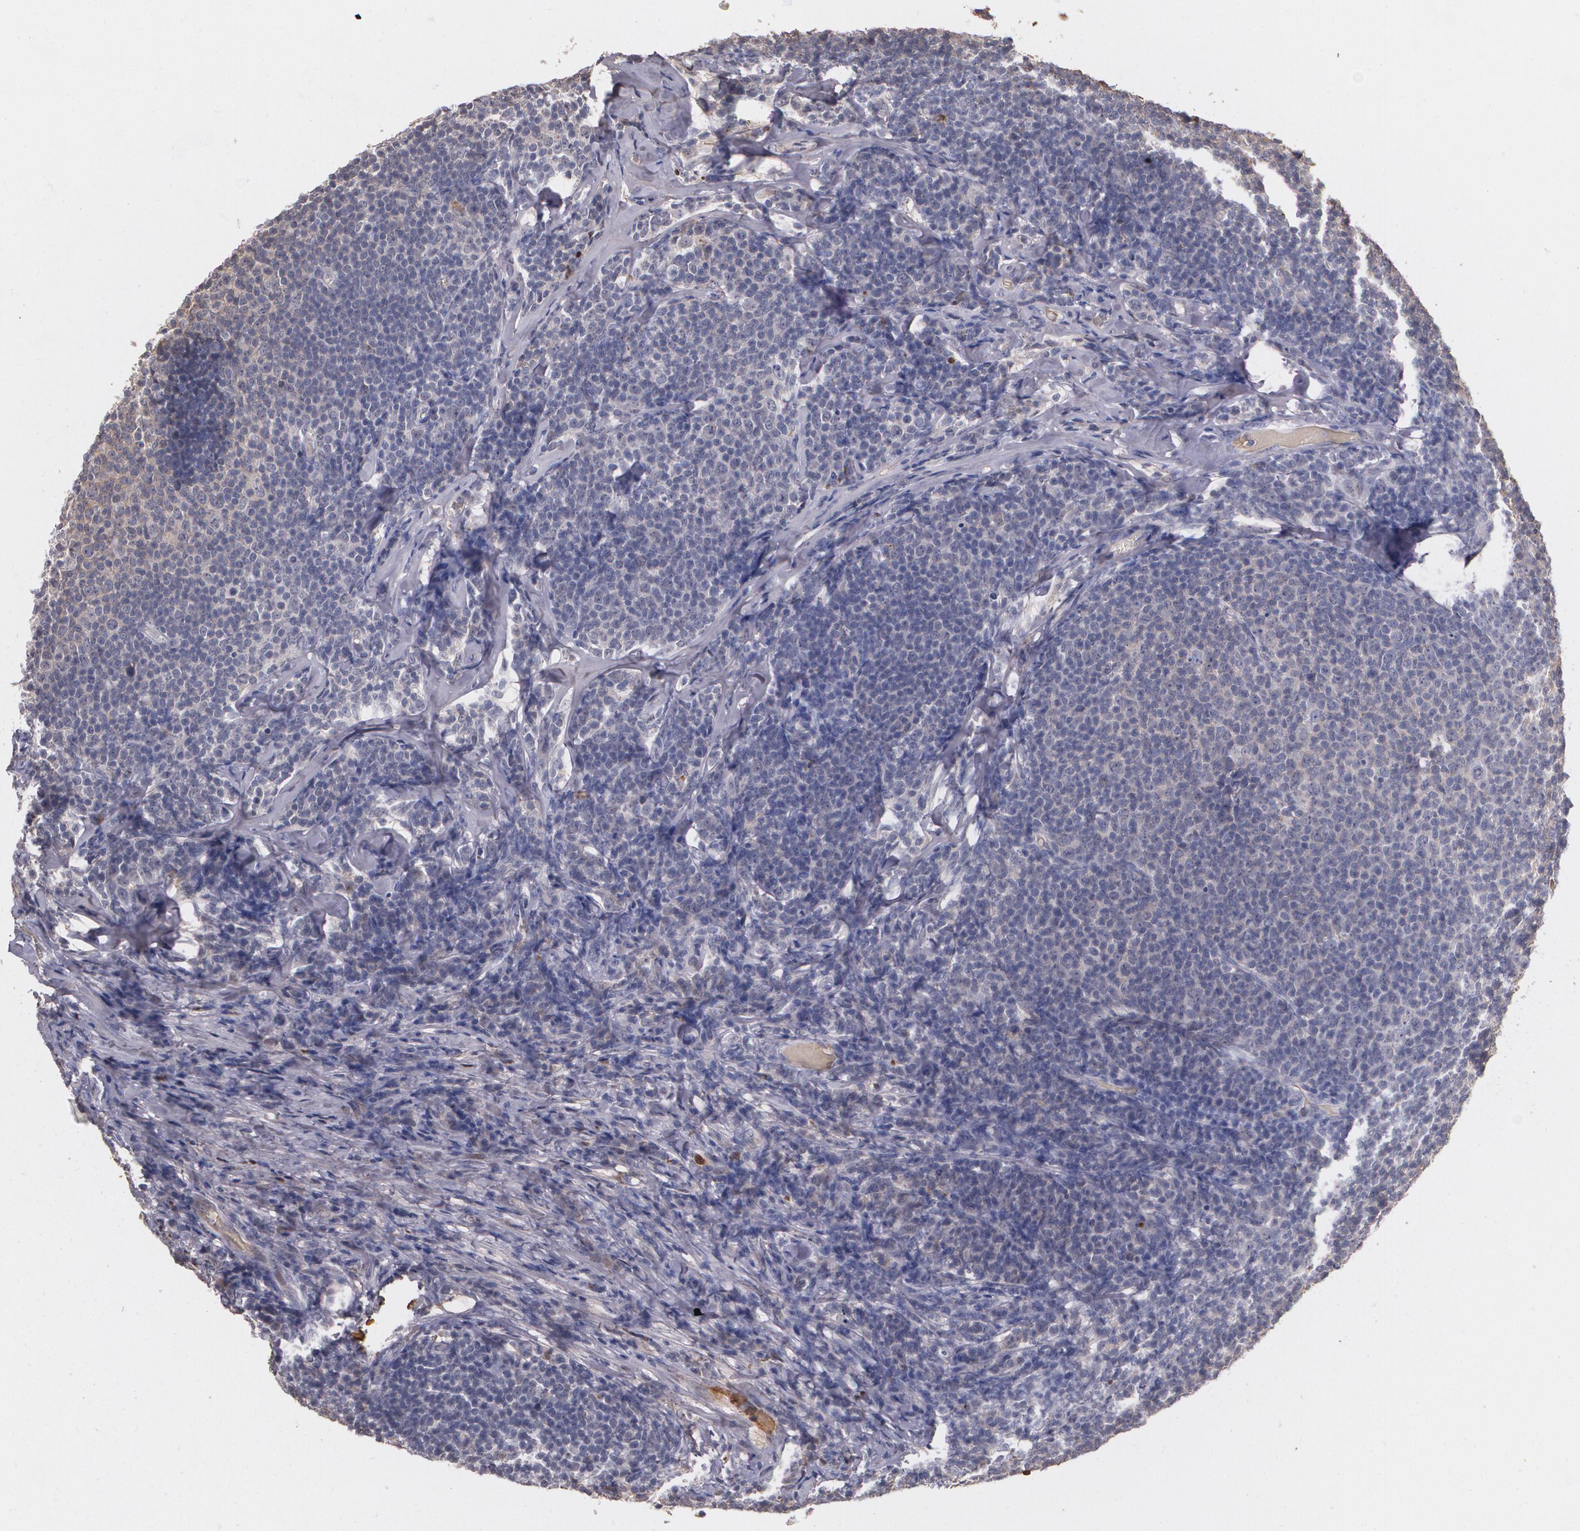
{"staining": {"intensity": "weak", "quantity": "25%-75%", "location": "cytoplasmic/membranous"}, "tissue": "lymphoma", "cell_type": "Tumor cells", "image_type": "cancer", "snomed": [{"axis": "morphology", "description": "Malignant lymphoma, non-Hodgkin's type, Low grade"}, {"axis": "topography", "description": "Lymph node"}], "caption": "Malignant lymphoma, non-Hodgkin's type (low-grade) tissue exhibits weak cytoplasmic/membranous expression in about 25%-75% of tumor cells, visualized by immunohistochemistry.", "gene": "PTS", "patient": {"sex": "male", "age": 74}}